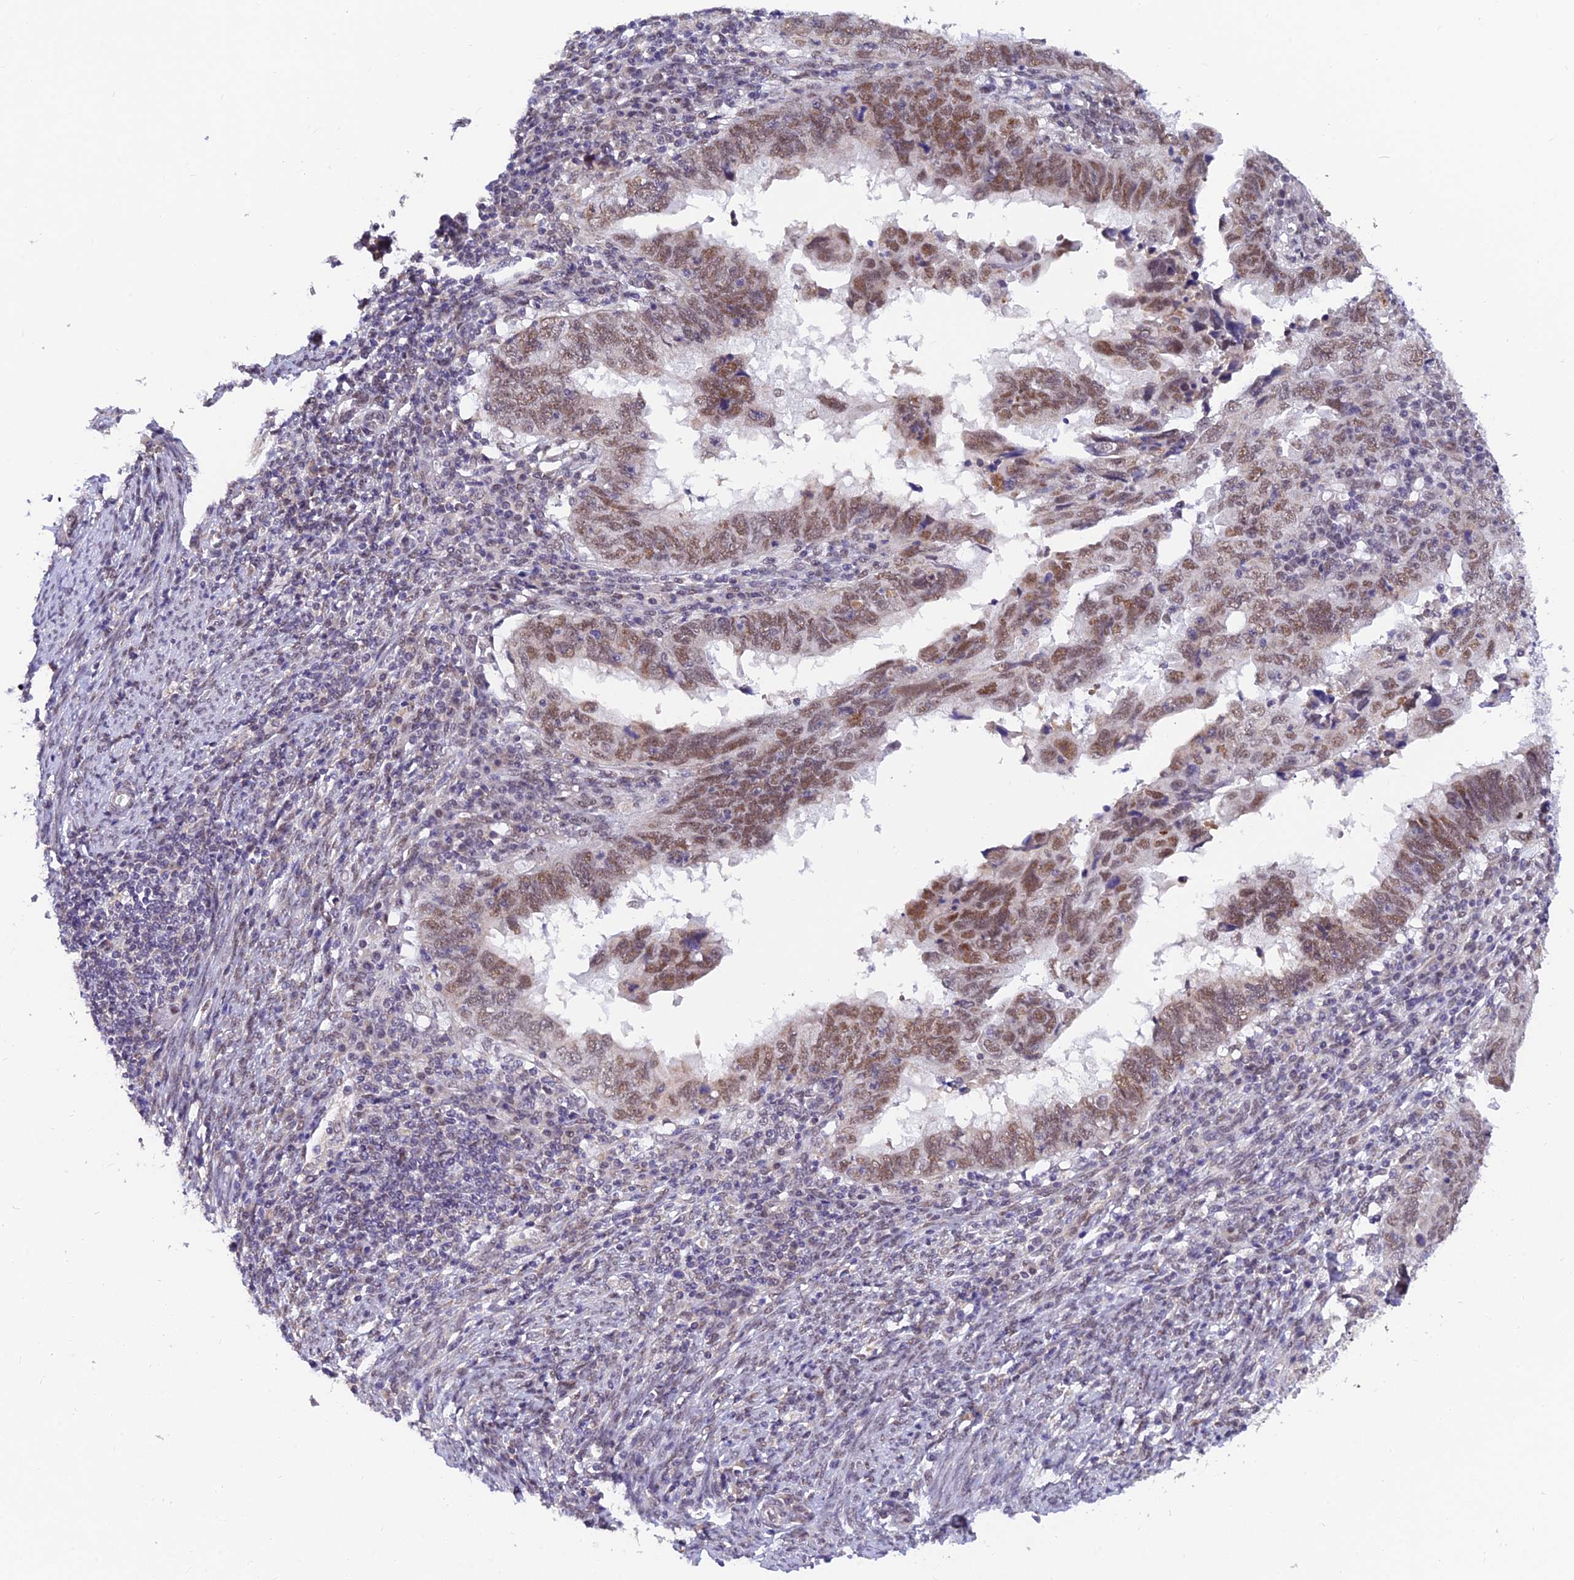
{"staining": {"intensity": "moderate", "quantity": ">75%", "location": "nuclear"}, "tissue": "endometrial cancer", "cell_type": "Tumor cells", "image_type": "cancer", "snomed": [{"axis": "morphology", "description": "Adenocarcinoma, NOS"}, {"axis": "topography", "description": "Uterus"}], "caption": "An immunohistochemistry (IHC) image of neoplastic tissue is shown. Protein staining in brown labels moderate nuclear positivity in endometrial cancer (adenocarcinoma) within tumor cells.", "gene": "C2orf49", "patient": {"sex": "female", "age": 77}}